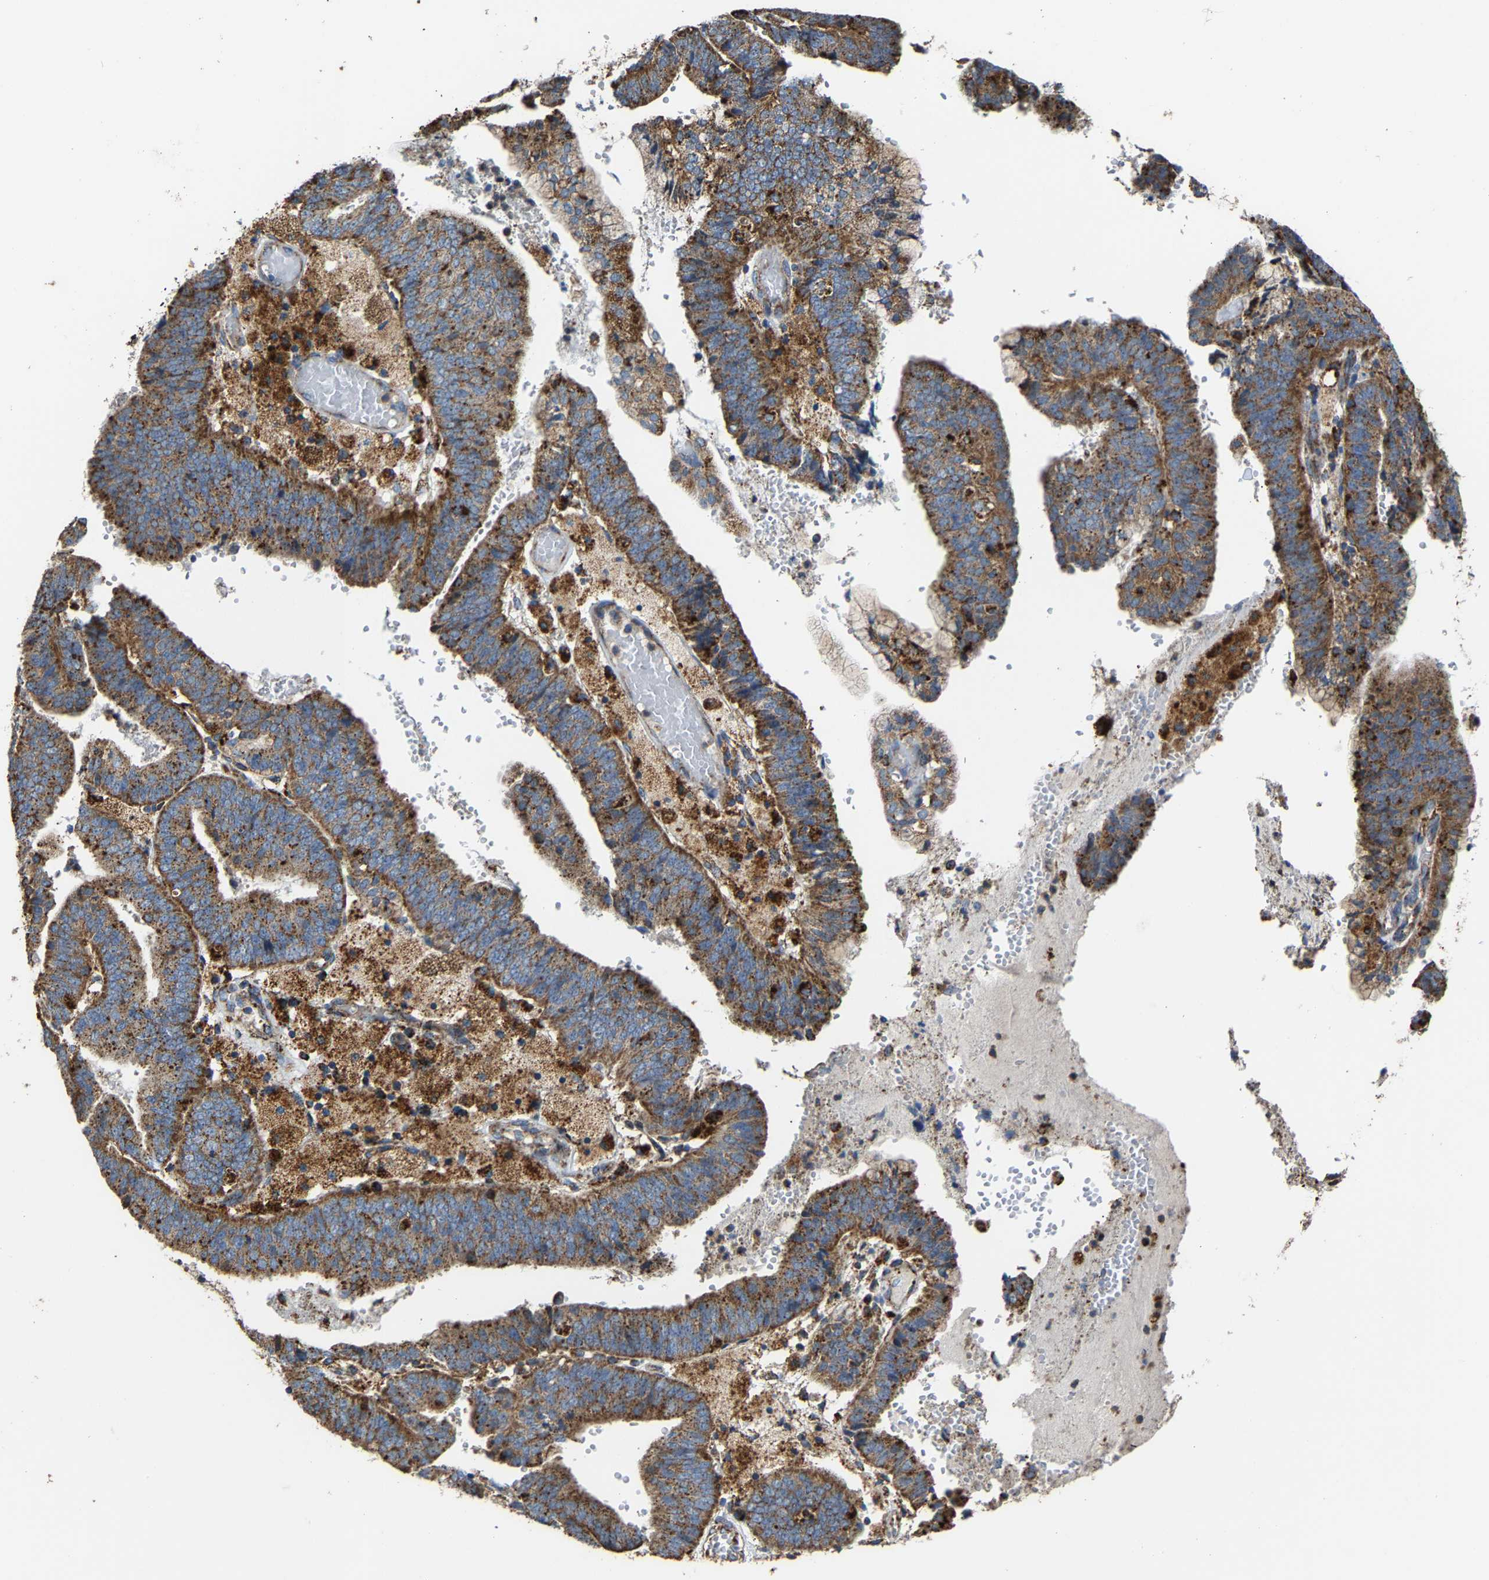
{"staining": {"intensity": "moderate", "quantity": ">75%", "location": "cytoplasmic/membranous"}, "tissue": "endometrial cancer", "cell_type": "Tumor cells", "image_type": "cancer", "snomed": [{"axis": "morphology", "description": "Adenocarcinoma, NOS"}, {"axis": "topography", "description": "Endometrium"}], "caption": "An immunohistochemistry photomicrograph of tumor tissue is shown. Protein staining in brown labels moderate cytoplasmic/membranous positivity in adenocarcinoma (endometrial) within tumor cells.", "gene": "NDUFV3", "patient": {"sex": "female", "age": 63}}